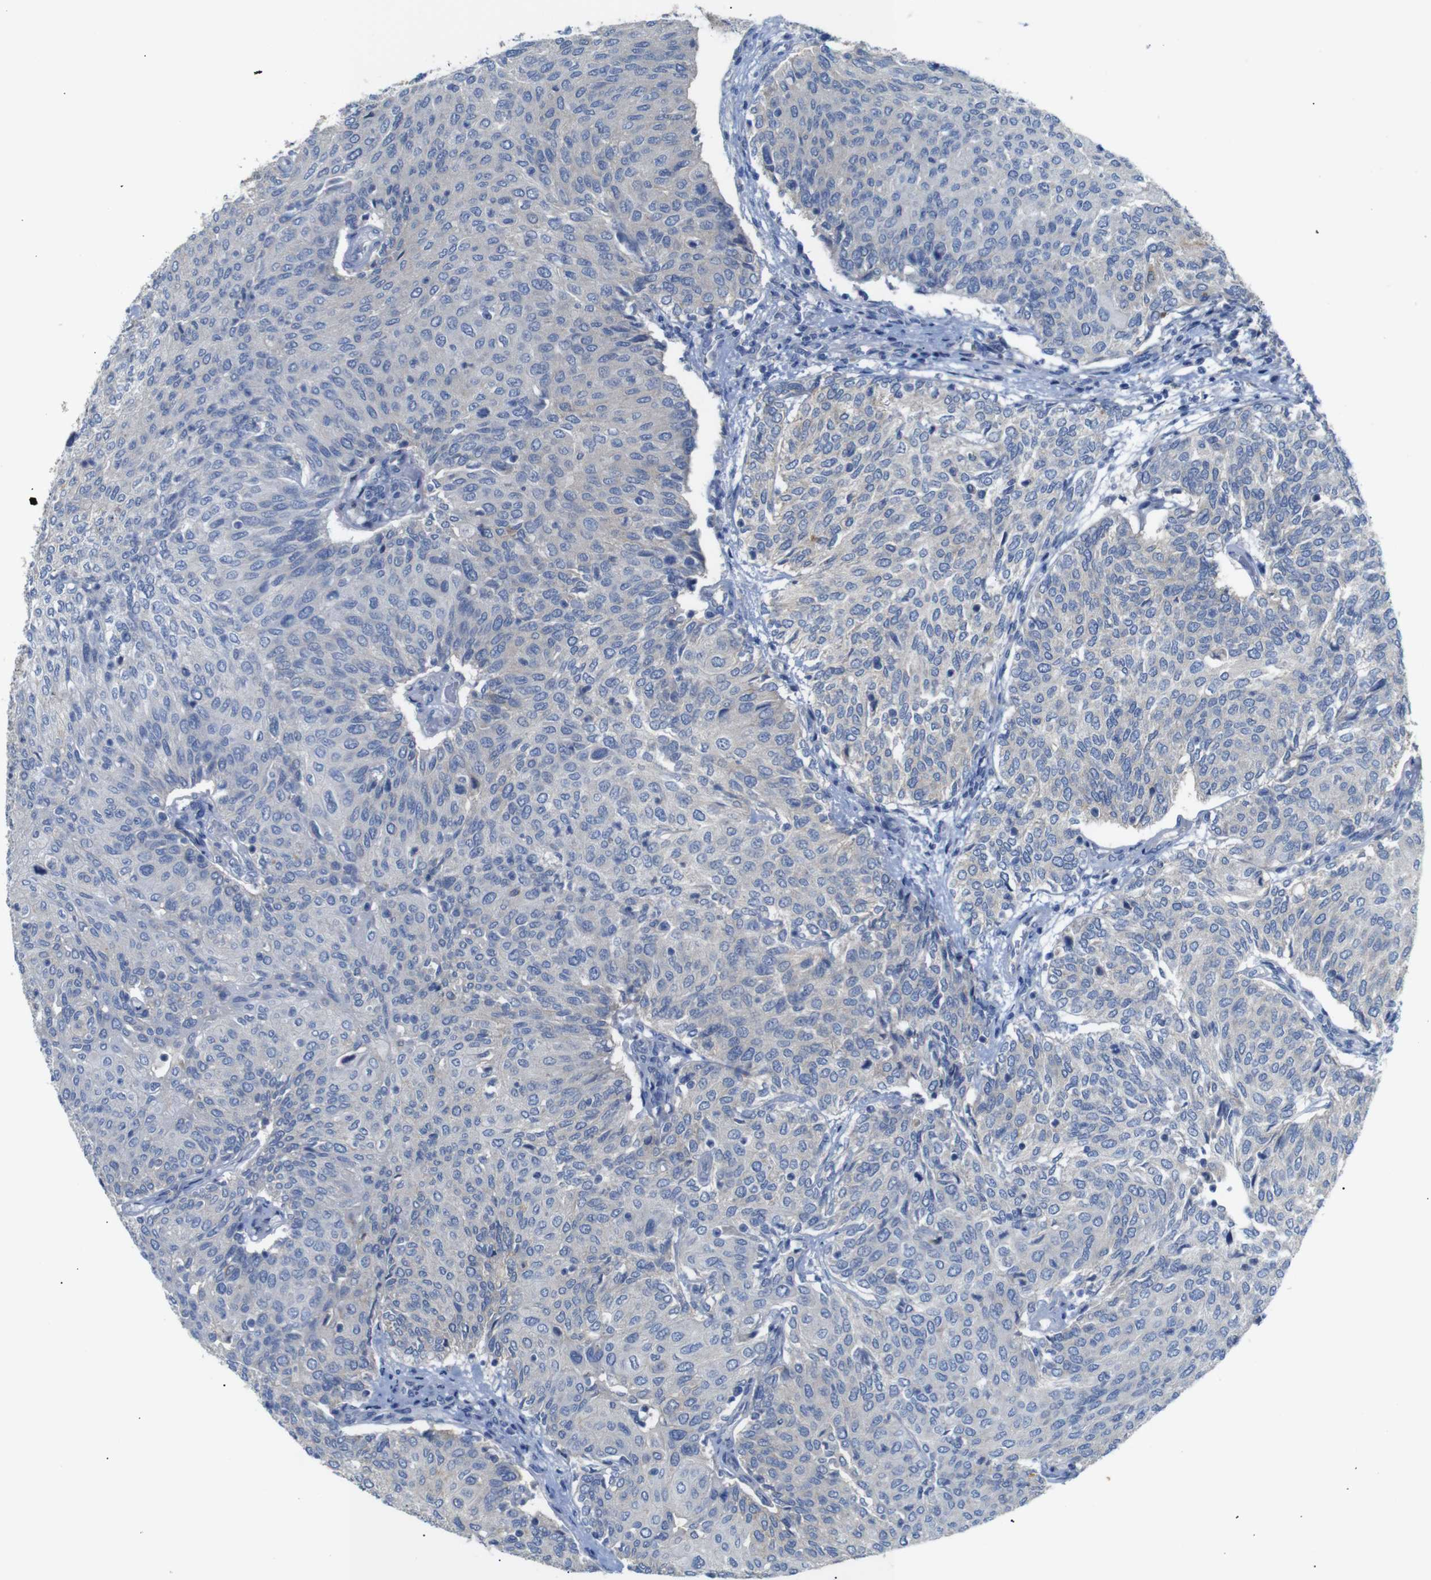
{"staining": {"intensity": "weak", "quantity": "25%-75%", "location": "cytoplasmic/membranous"}, "tissue": "urothelial cancer", "cell_type": "Tumor cells", "image_type": "cancer", "snomed": [{"axis": "morphology", "description": "Urothelial carcinoma, Low grade"}, {"axis": "topography", "description": "Urinary bladder"}], "caption": "Immunohistochemical staining of low-grade urothelial carcinoma reveals low levels of weak cytoplasmic/membranous positivity in approximately 25%-75% of tumor cells.", "gene": "ALOX15", "patient": {"sex": "female", "age": 79}}